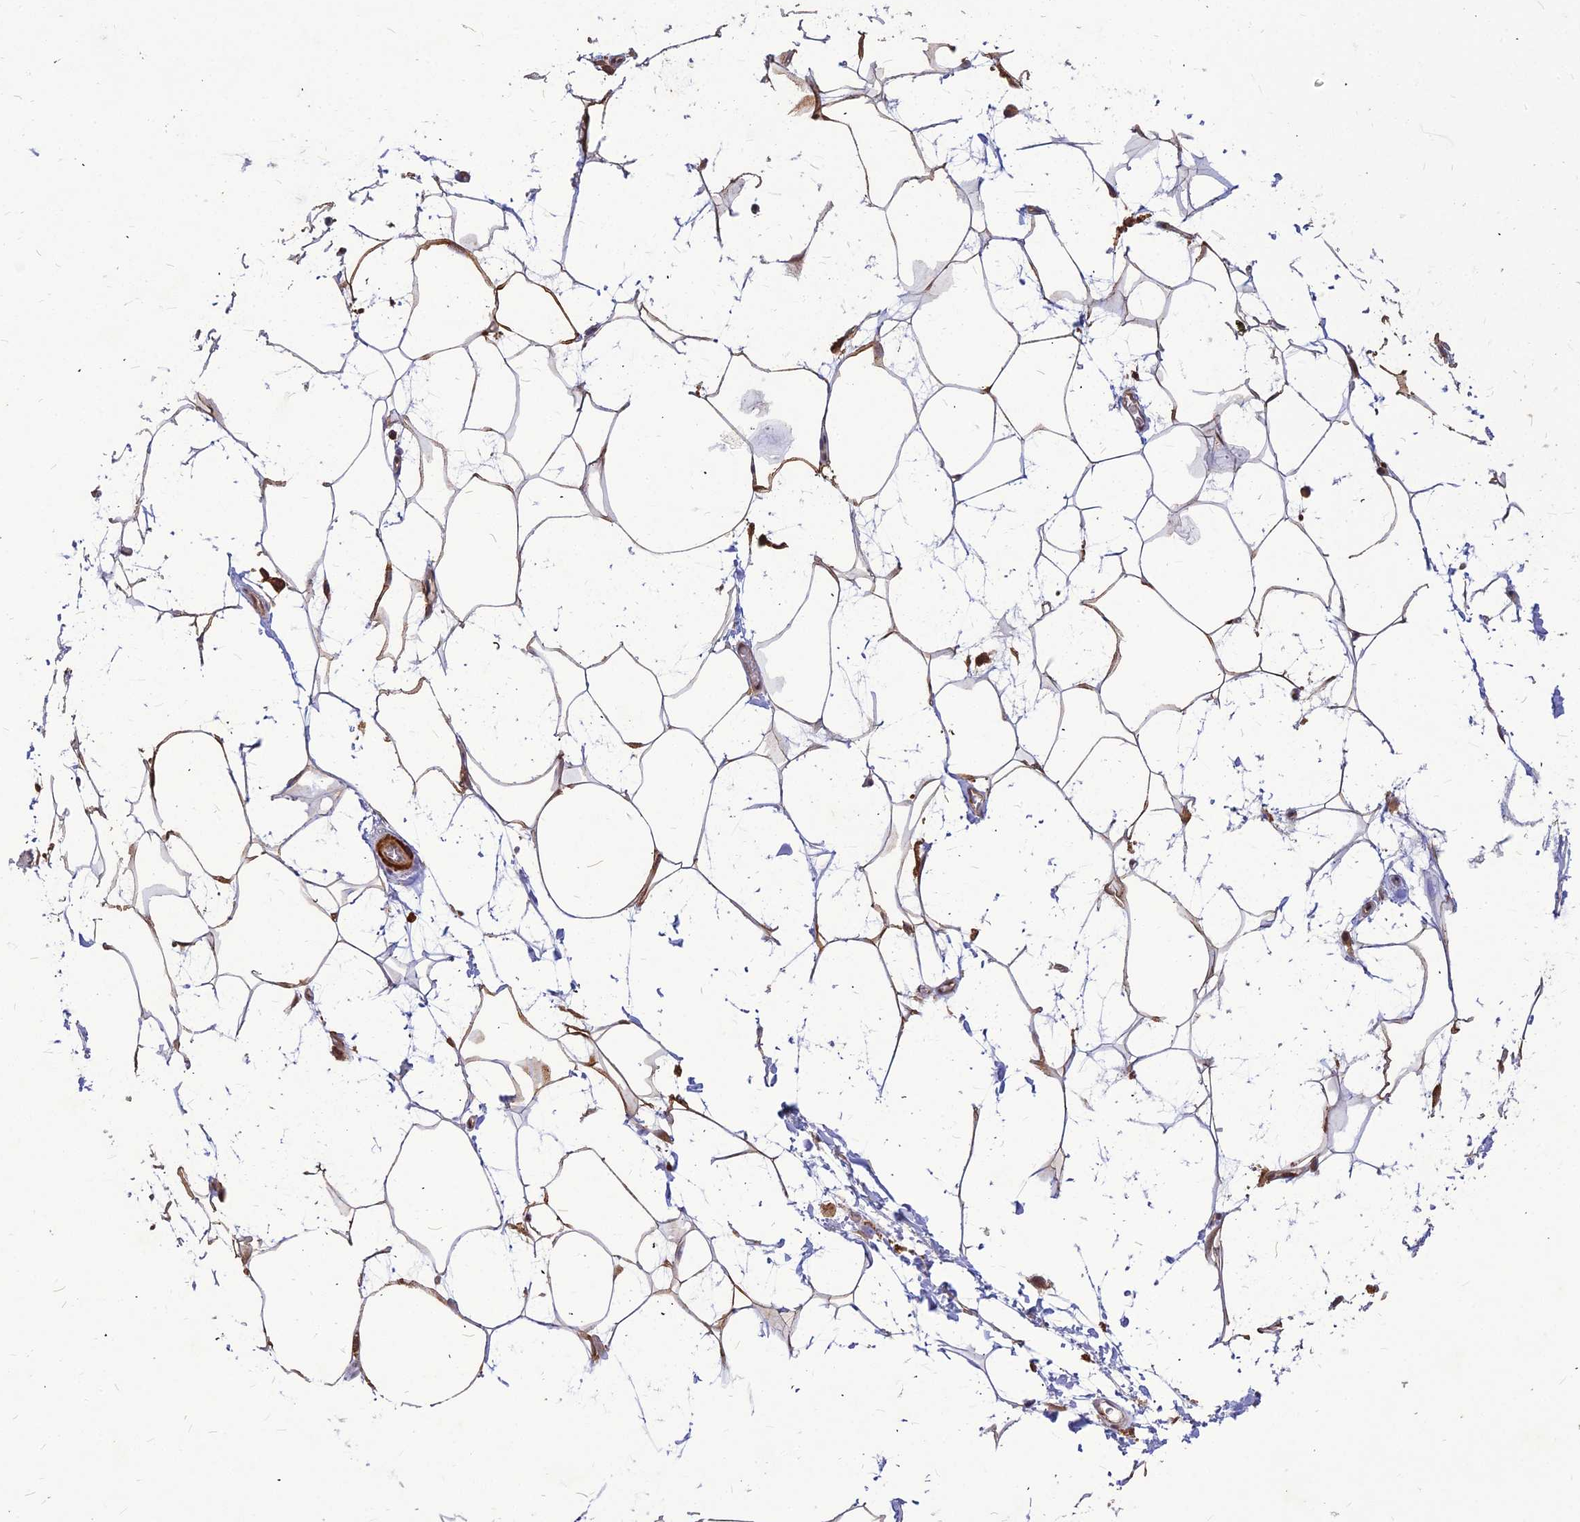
{"staining": {"intensity": "moderate", "quantity": "25%-75%", "location": "cytoplasmic/membranous"}, "tissue": "adipose tissue", "cell_type": "Adipocytes", "image_type": "normal", "snomed": [{"axis": "morphology", "description": "Normal tissue, NOS"}, {"axis": "morphology", "description": "Adenocarcinoma, NOS"}, {"axis": "topography", "description": "Rectum"}, {"axis": "topography", "description": "Vagina"}, {"axis": "topography", "description": "Peripheral nerve tissue"}], "caption": "Brown immunohistochemical staining in benign human adipose tissue displays moderate cytoplasmic/membranous staining in approximately 25%-75% of adipocytes. Ihc stains the protein of interest in brown and the nuclei are stained blue.", "gene": "LEKR1", "patient": {"sex": "female", "age": 71}}